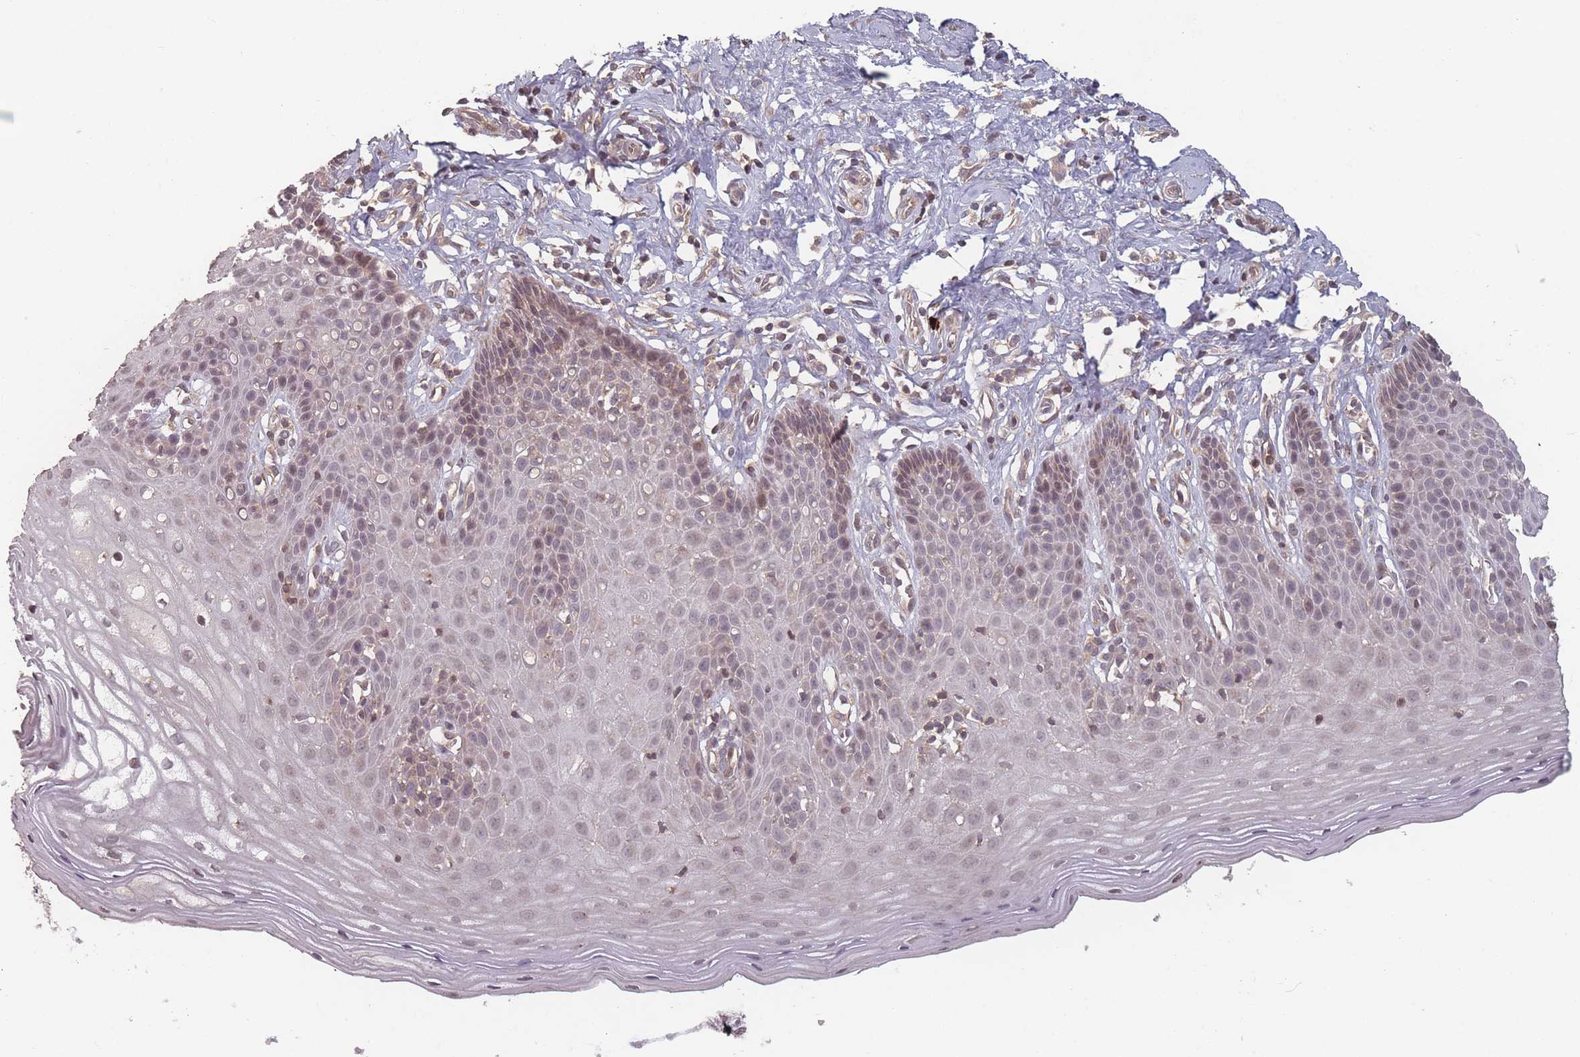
{"staining": {"intensity": "moderate", "quantity": "25%-75%", "location": "cytoplasmic/membranous"}, "tissue": "cervix", "cell_type": "Glandular cells", "image_type": "normal", "snomed": [{"axis": "morphology", "description": "Normal tissue, NOS"}, {"axis": "topography", "description": "Cervix"}], "caption": "Unremarkable cervix demonstrates moderate cytoplasmic/membranous positivity in about 25%-75% of glandular cells.", "gene": "HAGH", "patient": {"sex": "female", "age": 36}}